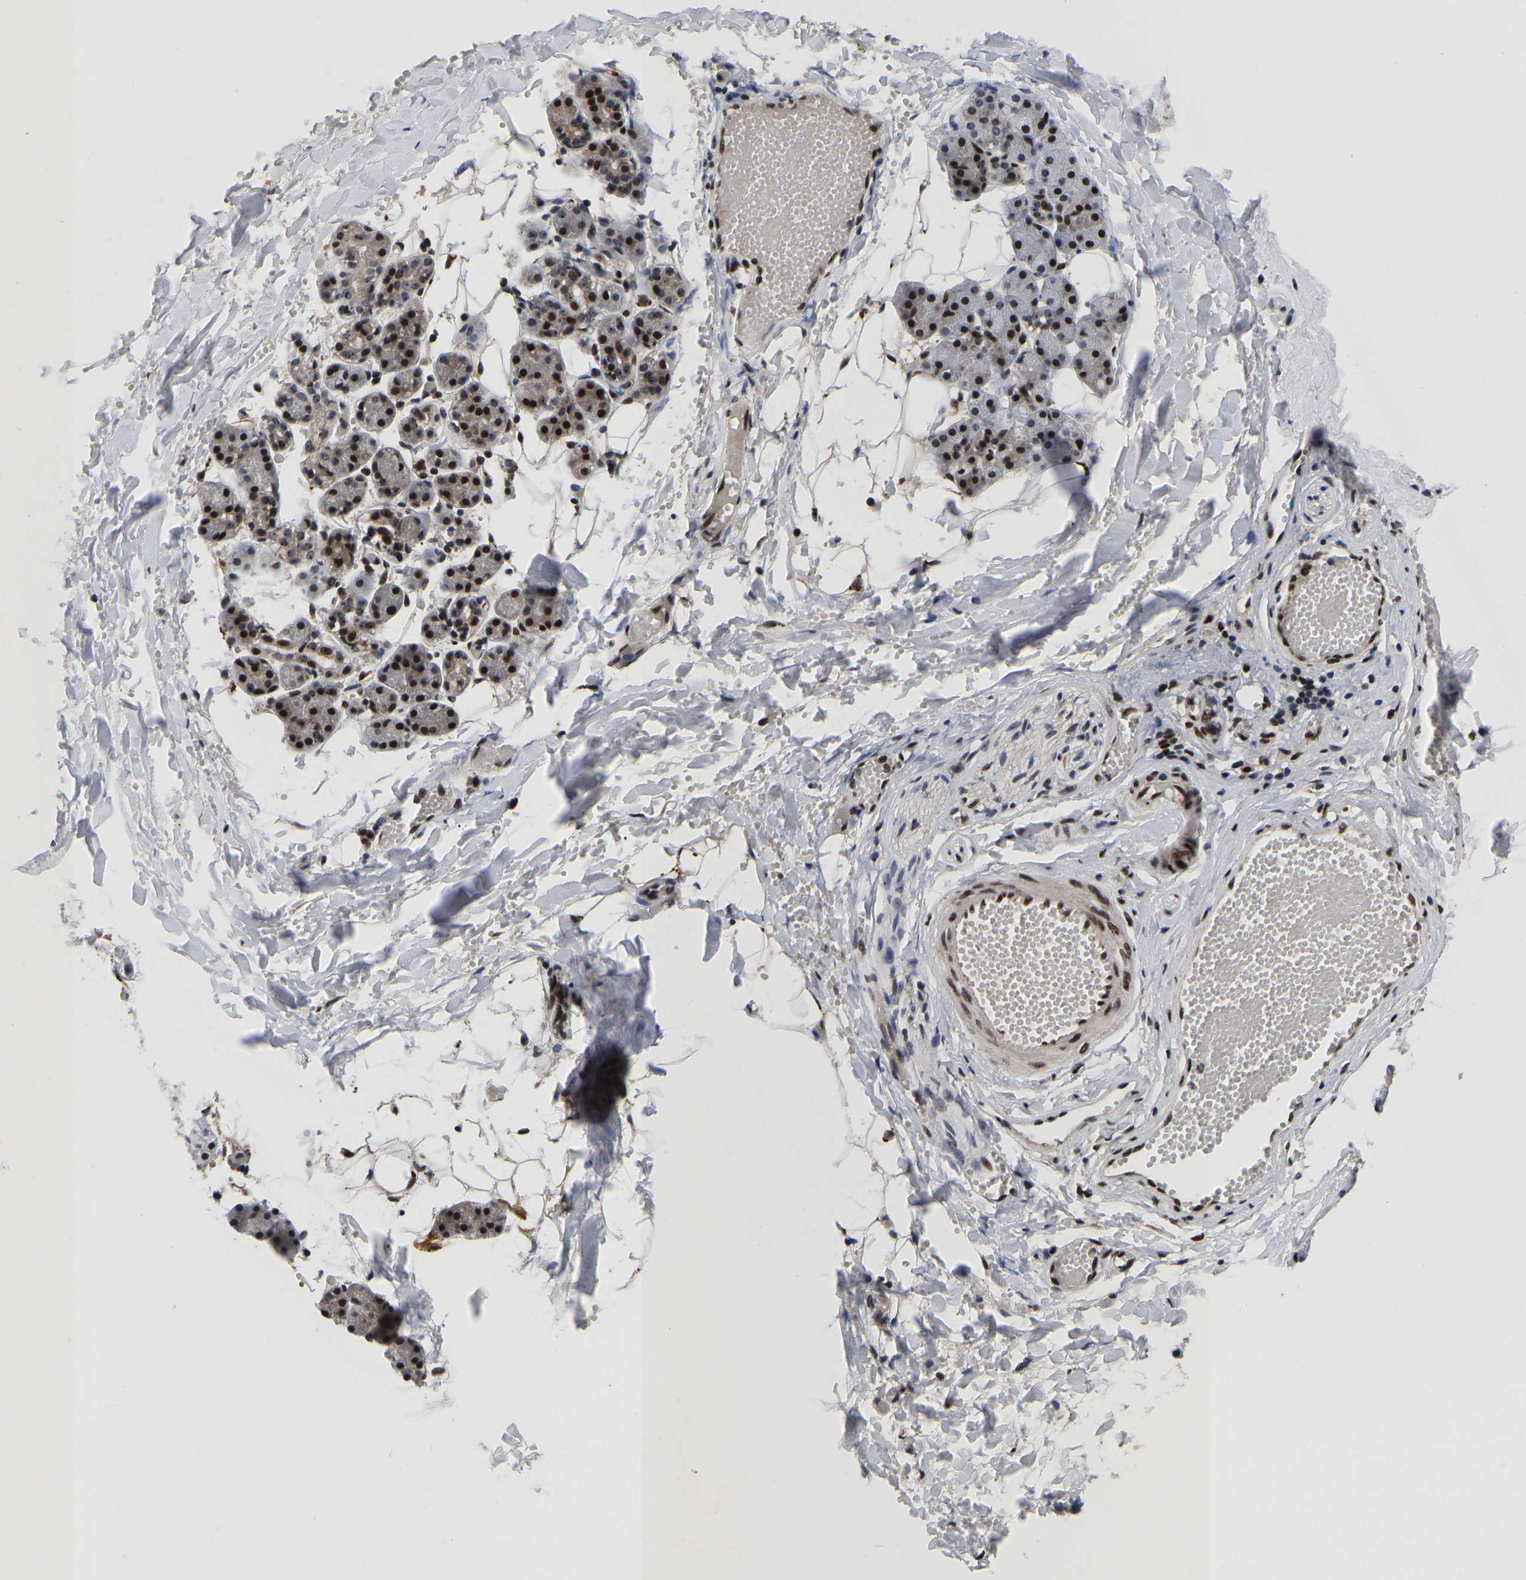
{"staining": {"intensity": "strong", "quantity": ">75%", "location": "cytoplasmic/membranous,nuclear"}, "tissue": "salivary gland", "cell_type": "Glandular cells", "image_type": "normal", "snomed": [{"axis": "morphology", "description": "Normal tissue, NOS"}, {"axis": "topography", "description": "Salivary gland"}], "caption": "Benign salivary gland exhibits strong cytoplasmic/membranous,nuclear expression in about >75% of glandular cells, visualized by immunohistochemistry.", "gene": "JUNB", "patient": {"sex": "female", "age": 33}}